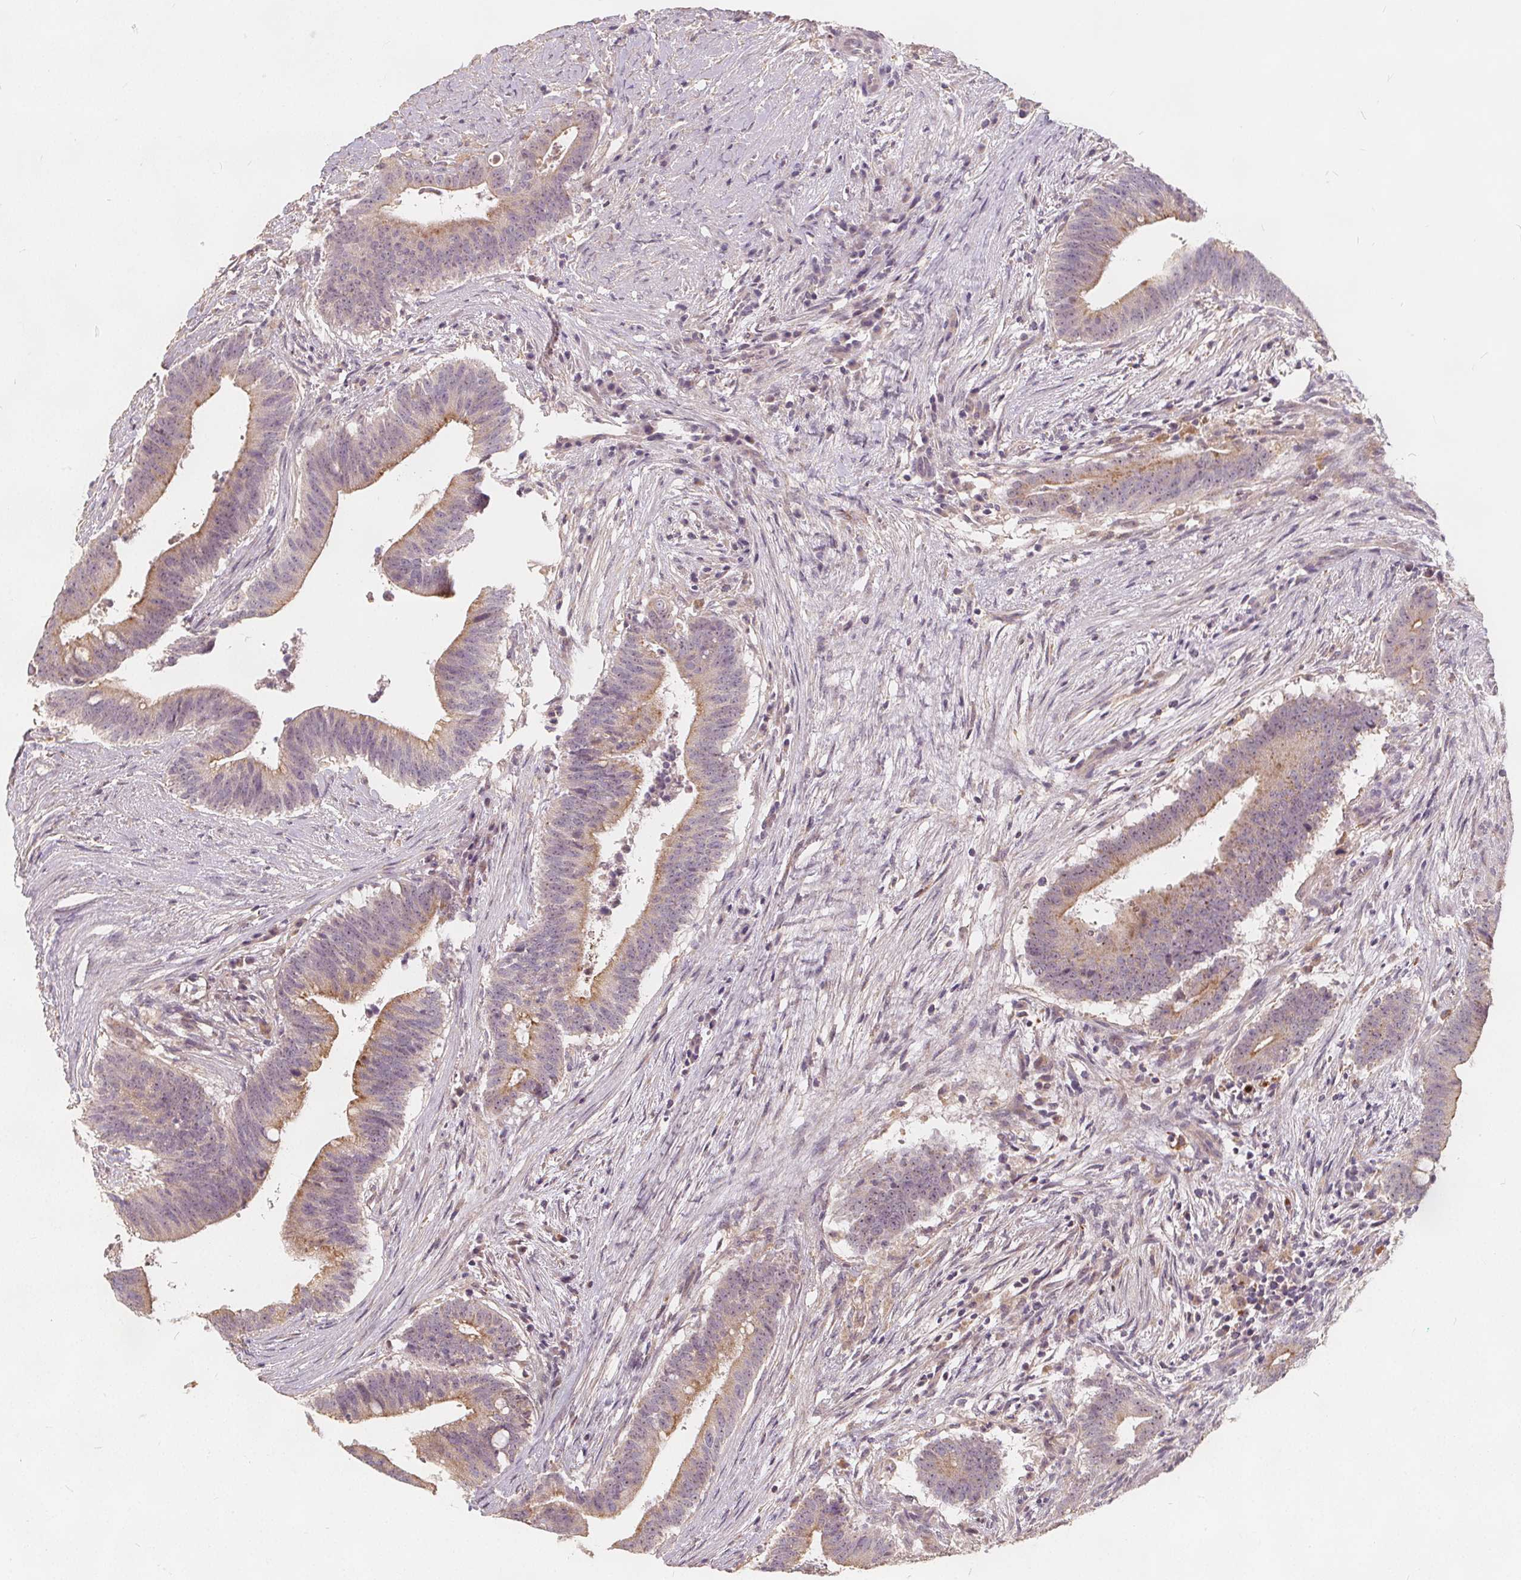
{"staining": {"intensity": "weak", "quantity": "25%-75%", "location": "cytoplasmic/membranous"}, "tissue": "colorectal cancer", "cell_type": "Tumor cells", "image_type": "cancer", "snomed": [{"axis": "morphology", "description": "Adenocarcinoma, NOS"}, {"axis": "topography", "description": "Colon"}], "caption": "The micrograph exhibits immunohistochemical staining of colorectal cancer (adenocarcinoma). There is weak cytoplasmic/membranous expression is appreciated in approximately 25%-75% of tumor cells.", "gene": "DRC3", "patient": {"sex": "female", "age": 43}}